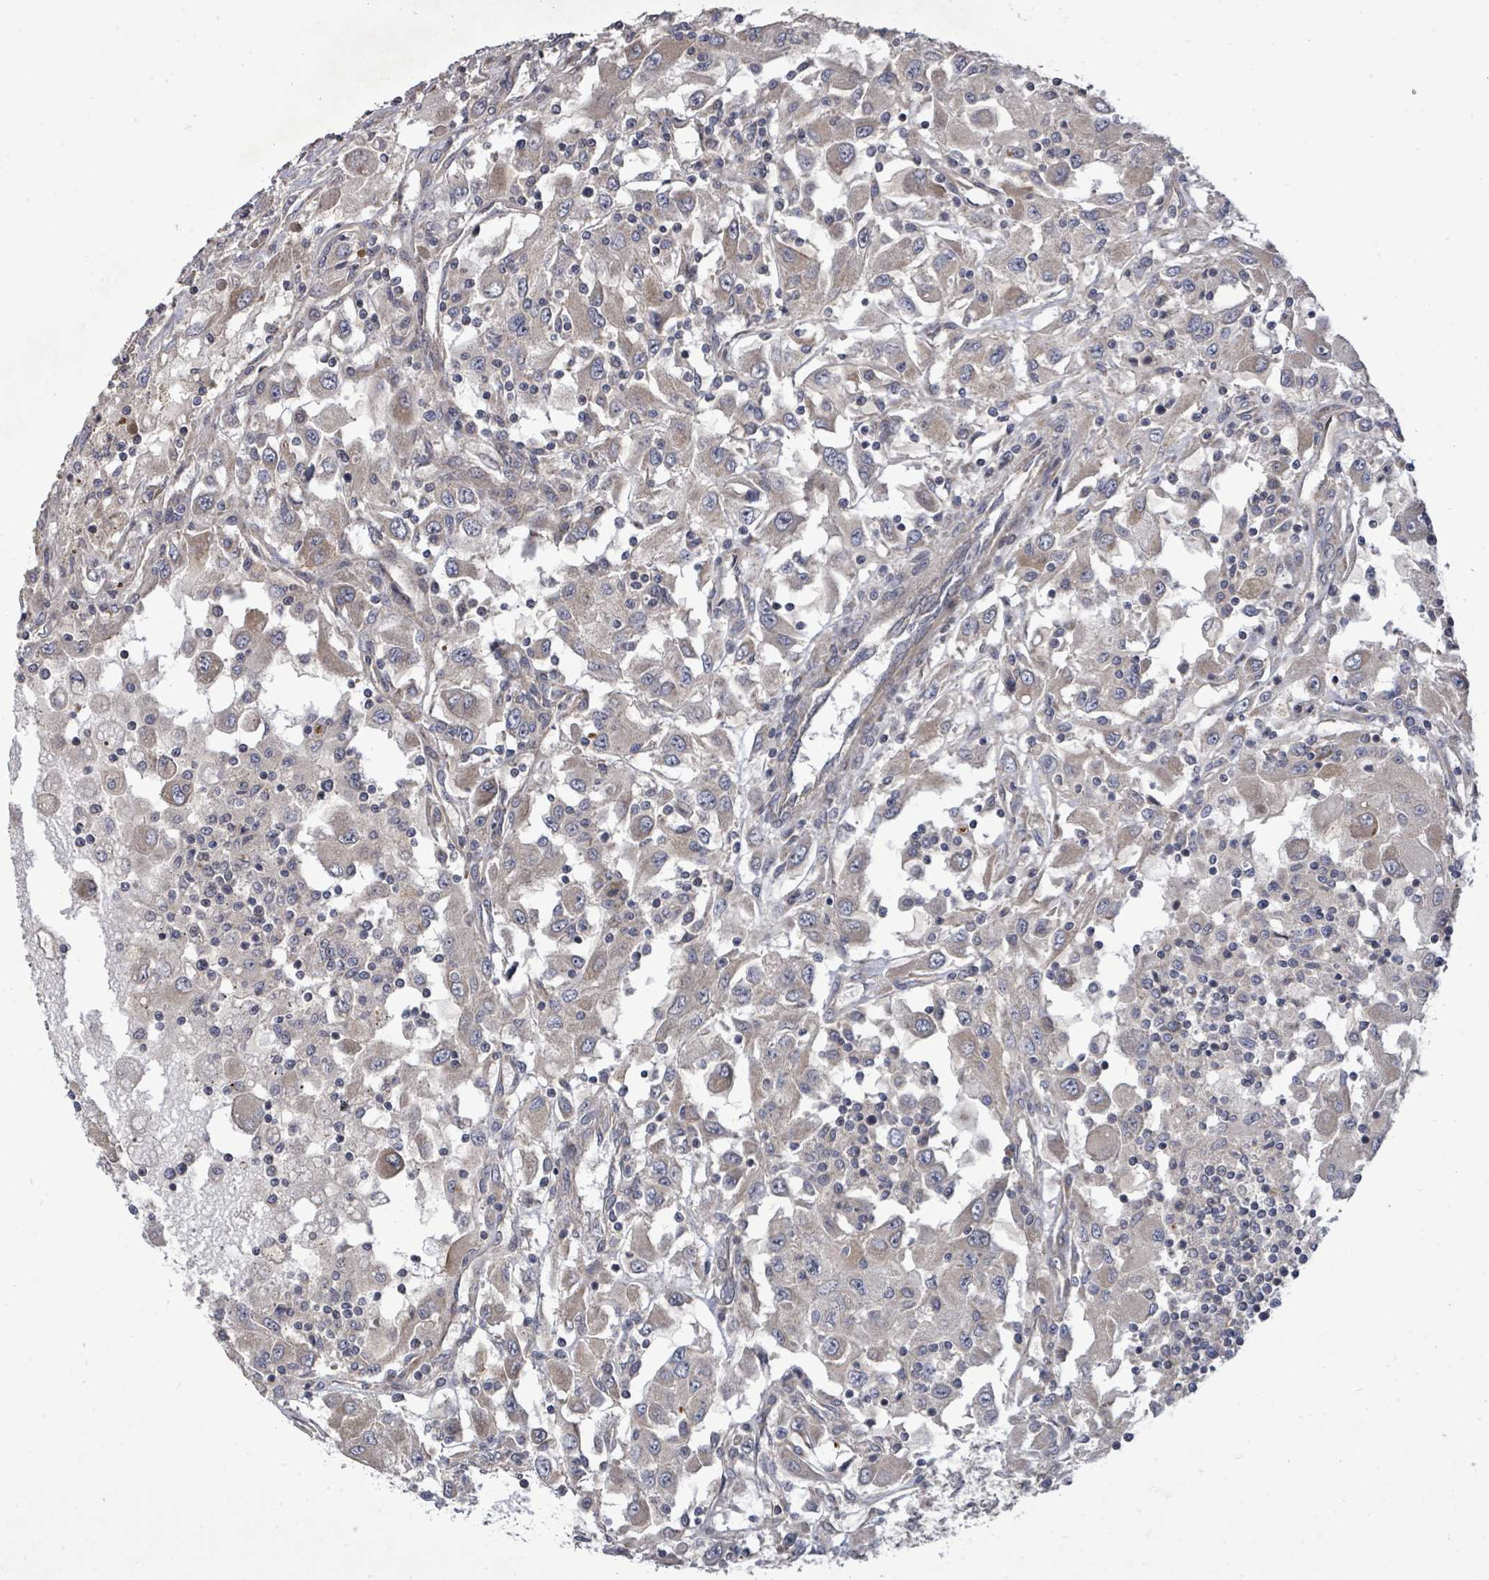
{"staining": {"intensity": "weak", "quantity": "<25%", "location": "cytoplasmic/membranous"}, "tissue": "renal cancer", "cell_type": "Tumor cells", "image_type": "cancer", "snomed": [{"axis": "morphology", "description": "Adenocarcinoma, NOS"}, {"axis": "topography", "description": "Kidney"}], "caption": "Tumor cells are negative for brown protein staining in renal adenocarcinoma. The staining is performed using DAB brown chromogen with nuclei counter-stained in using hematoxylin.", "gene": "KRTAP27-1", "patient": {"sex": "female", "age": 67}}